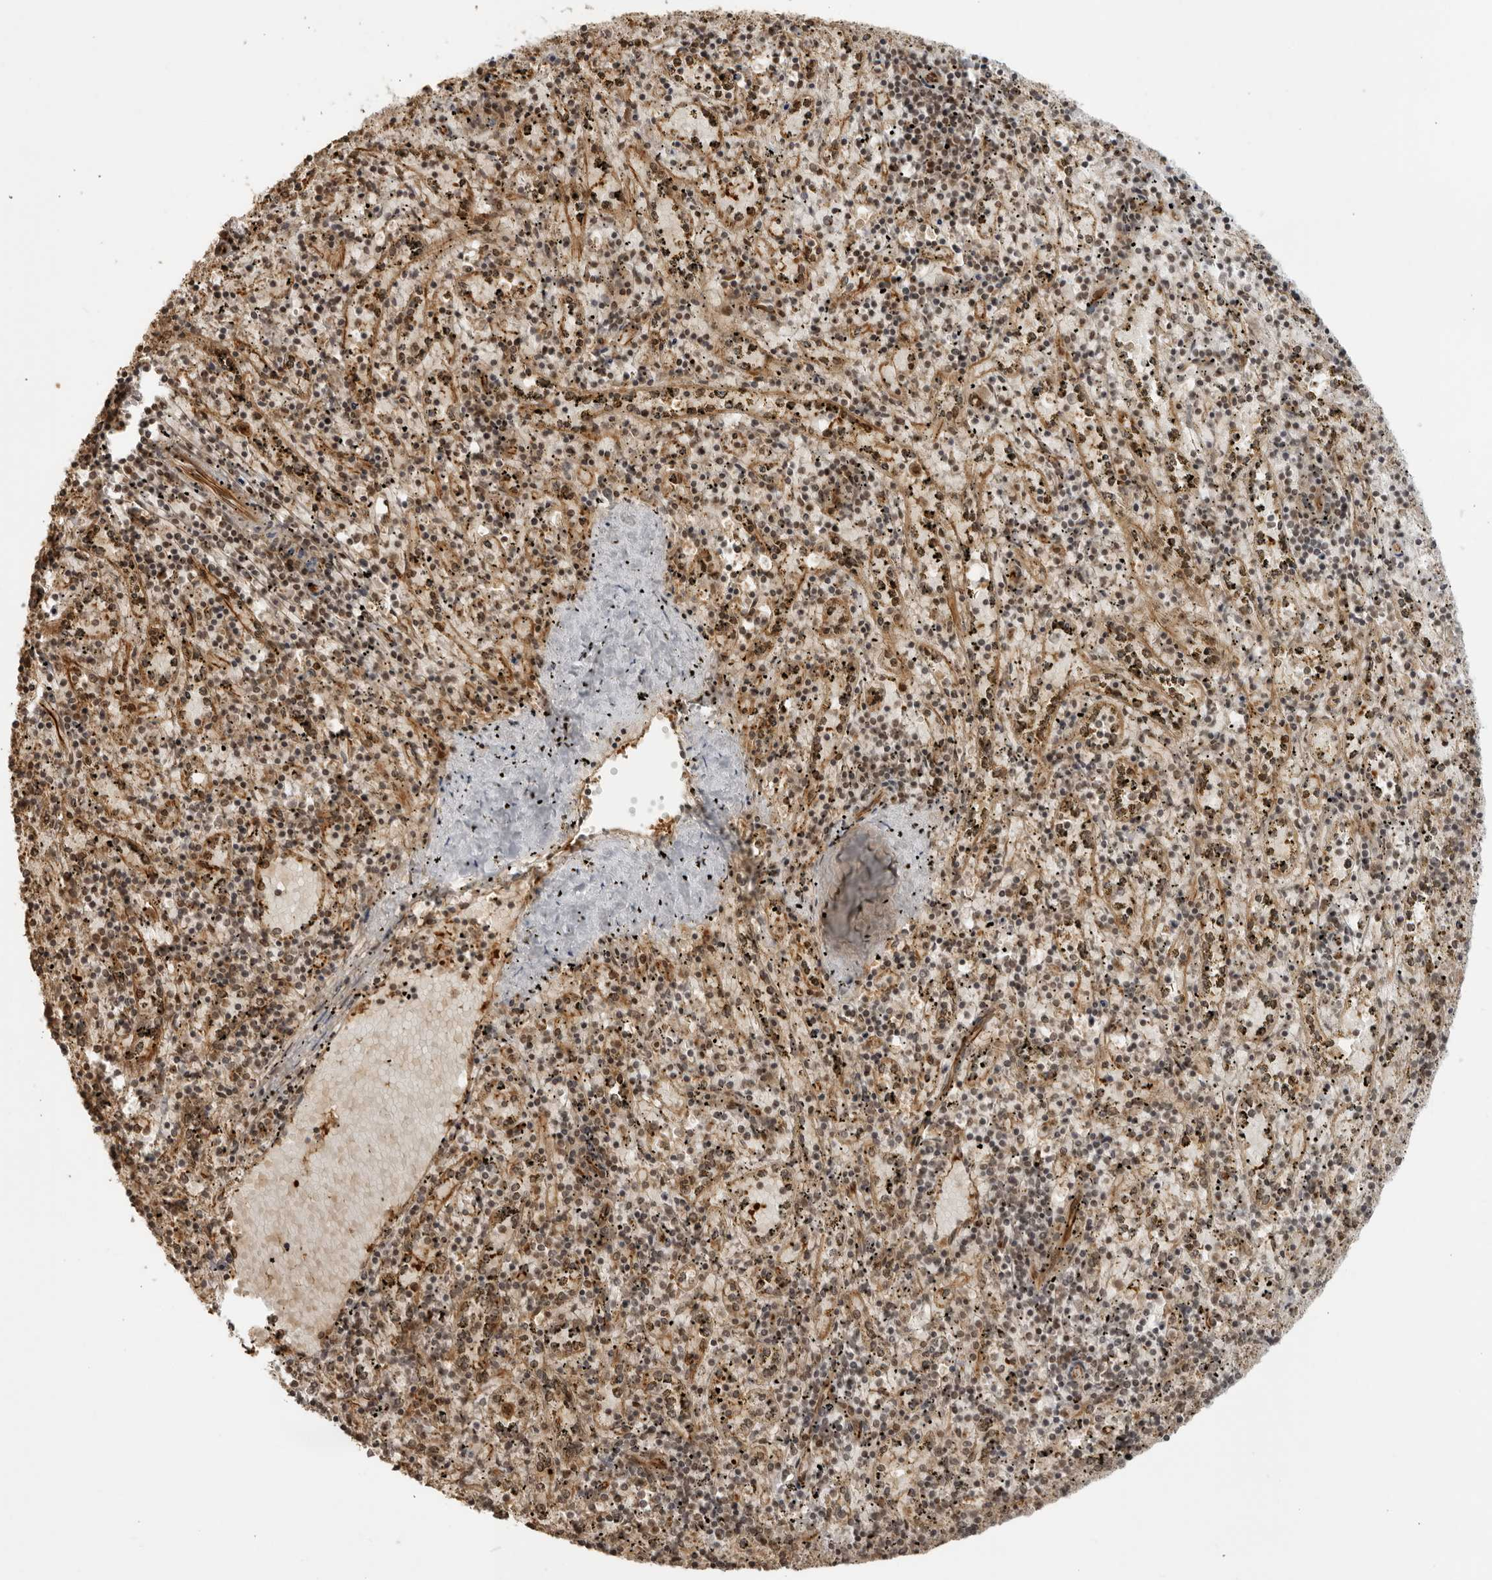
{"staining": {"intensity": "weak", "quantity": "25%-75%", "location": "nuclear"}, "tissue": "spleen", "cell_type": "Cells in red pulp", "image_type": "normal", "snomed": [{"axis": "morphology", "description": "Normal tissue, NOS"}, {"axis": "topography", "description": "Spleen"}], "caption": "Immunohistochemical staining of unremarkable human spleen demonstrates 25%-75% levels of weak nuclear protein staining in about 25%-75% of cells in red pulp.", "gene": "TCF21", "patient": {"sex": "male", "age": 11}}